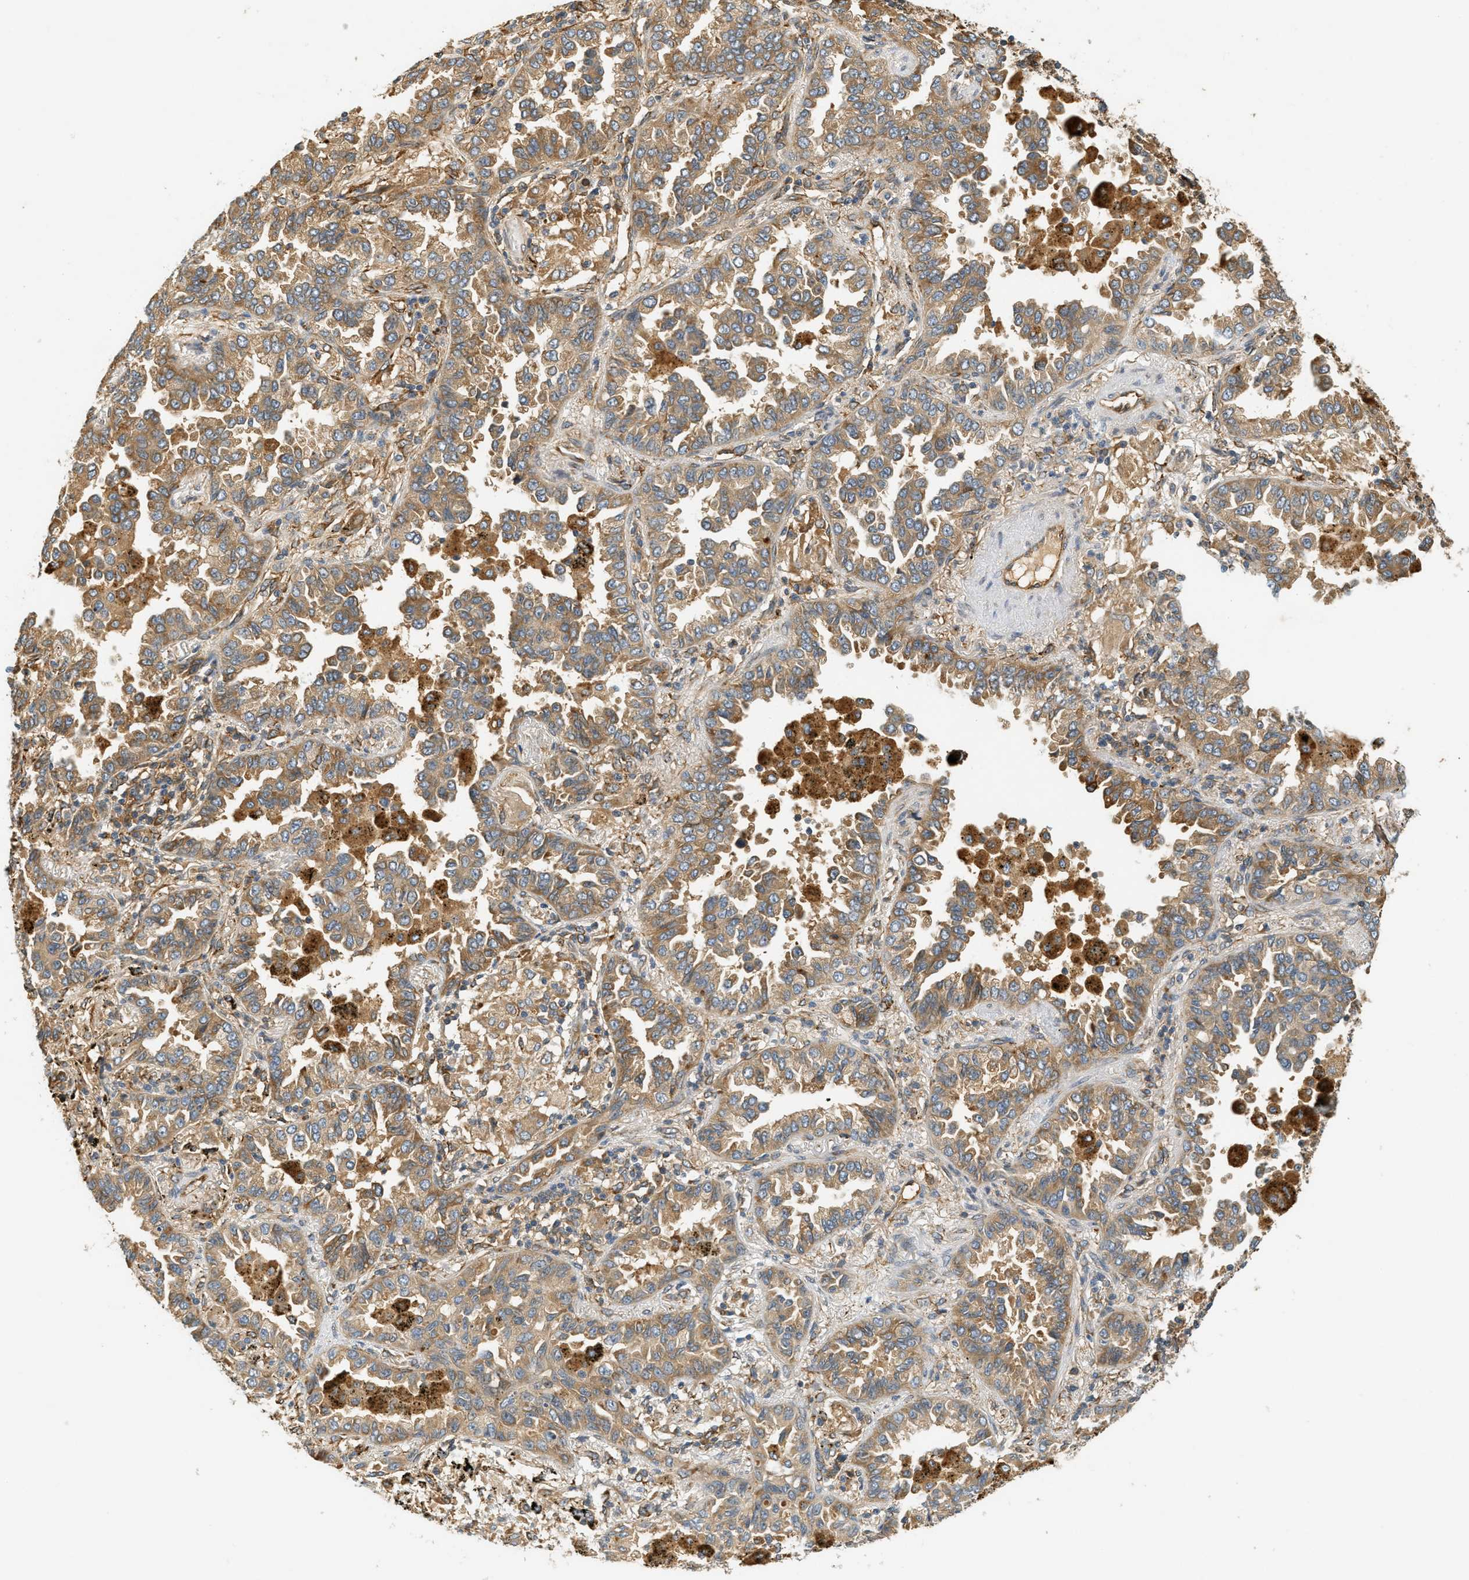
{"staining": {"intensity": "moderate", "quantity": ">75%", "location": "cytoplasmic/membranous"}, "tissue": "lung cancer", "cell_type": "Tumor cells", "image_type": "cancer", "snomed": [{"axis": "morphology", "description": "Normal tissue, NOS"}, {"axis": "morphology", "description": "Adenocarcinoma, NOS"}, {"axis": "topography", "description": "Lung"}], "caption": "IHC of human lung adenocarcinoma displays medium levels of moderate cytoplasmic/membranous expression in approximately >75% of tumor cells. (Stains: DAB in brown, nuclei in blue, Microscopy: brightfield microscopy at high magnification).", "gene": "PDK1", "patient": {"sex": "male", "age": 59}}